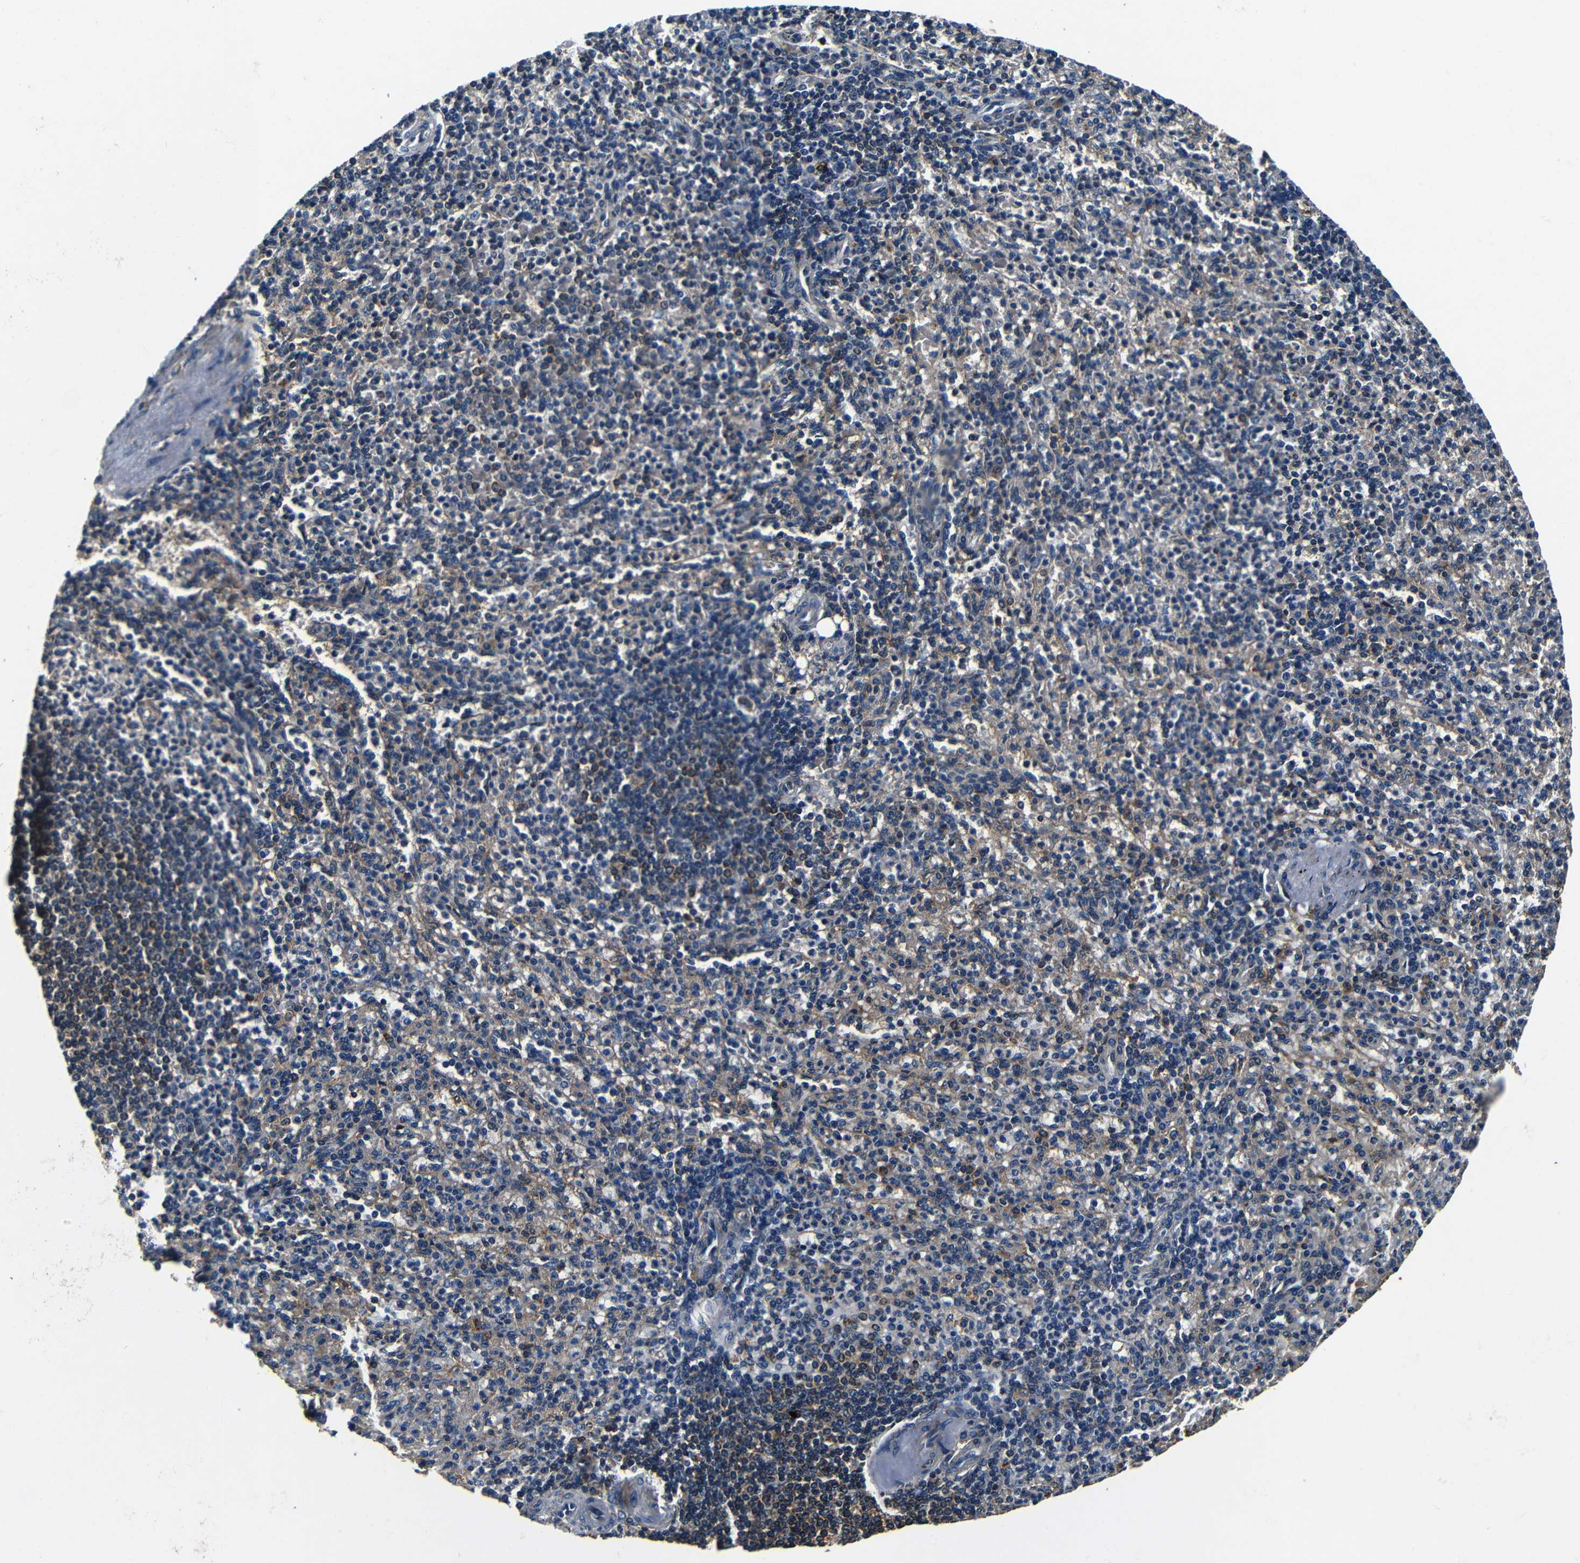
{"staining": {"intensity": "moderate", "quantity": "25%-75%", "location": "cytoplasmic/membranous"}, "tissue": "spleen", "cell_type": "Cells in red pulp", "image_type": "normal", "snomed": [{"axis": "morphology", "description": "Normal tissue, NOS"}, {"axis": "topography", "description": "Spleen"}], "caption": "High-magnification brightfield microscopy of benign spleen stained with DAB (brown) and counterstained with hematoxylin (blue). cells in red pulp exhibit moderate cytoplasmic/membranous staining is seen in about25%-75% of cells. (Stains: DAB in brown, nuclei in blue, Microscopy: brightfield microscopy at high magnification).", "gene": "MTX1", "patient": {"sex": "female", "age": 74}}